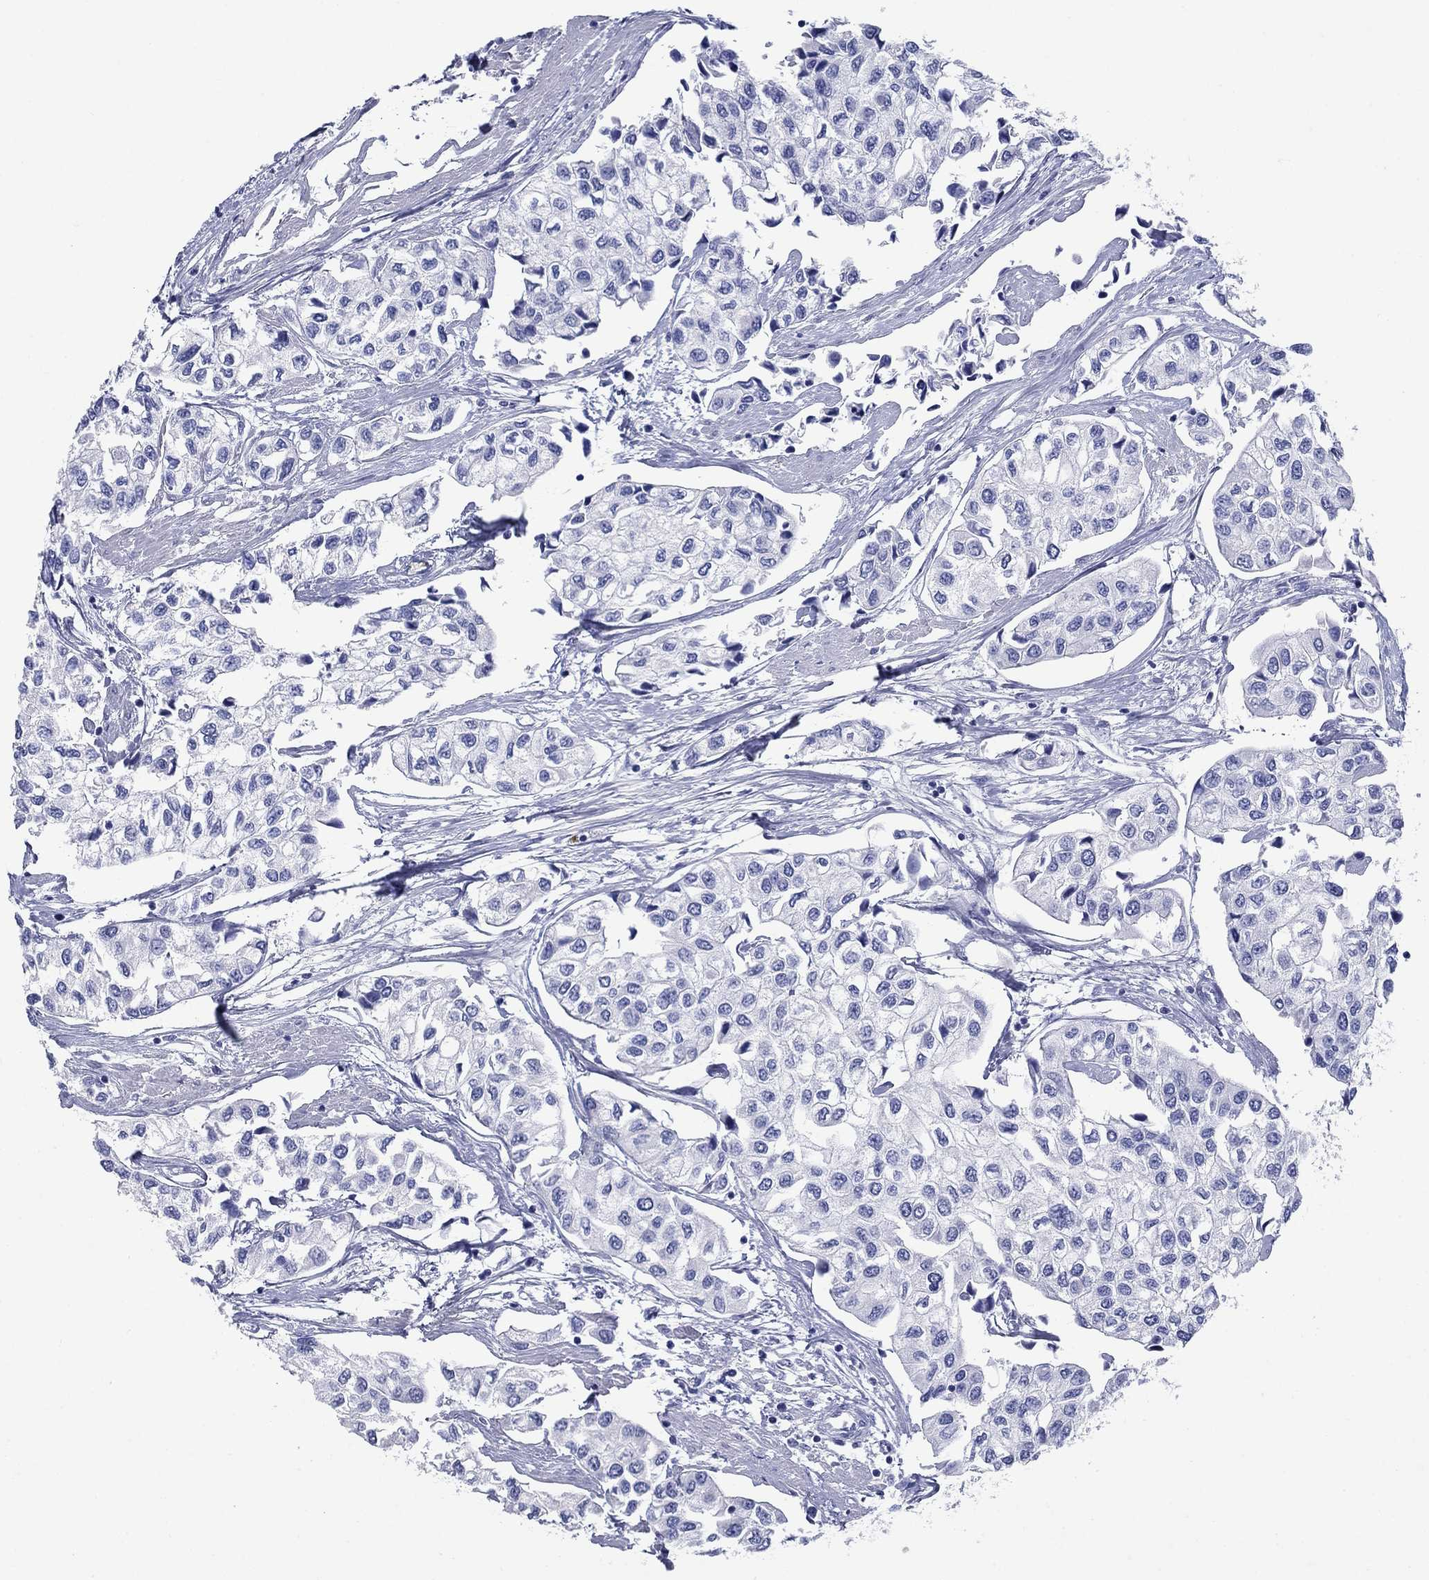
{"staining": {"intensity": "negative", "quantity": "none", "location": "none"}, "tissue": "urothelial cancer", "cell_type": "Tumor cells", "image_type": "cancer", "snomed": [{"axis": "morphology", "description": "Urothelial carcinoma, High grade"}, {"axis": "topography", "description": "Urinary bladder"}], "caption": "Immunohistochemical staining of urothelial cancer displays no significant staining in tumor cells.", "gene": "AZU1", "patient": {"sex": "male", "age": 73}}